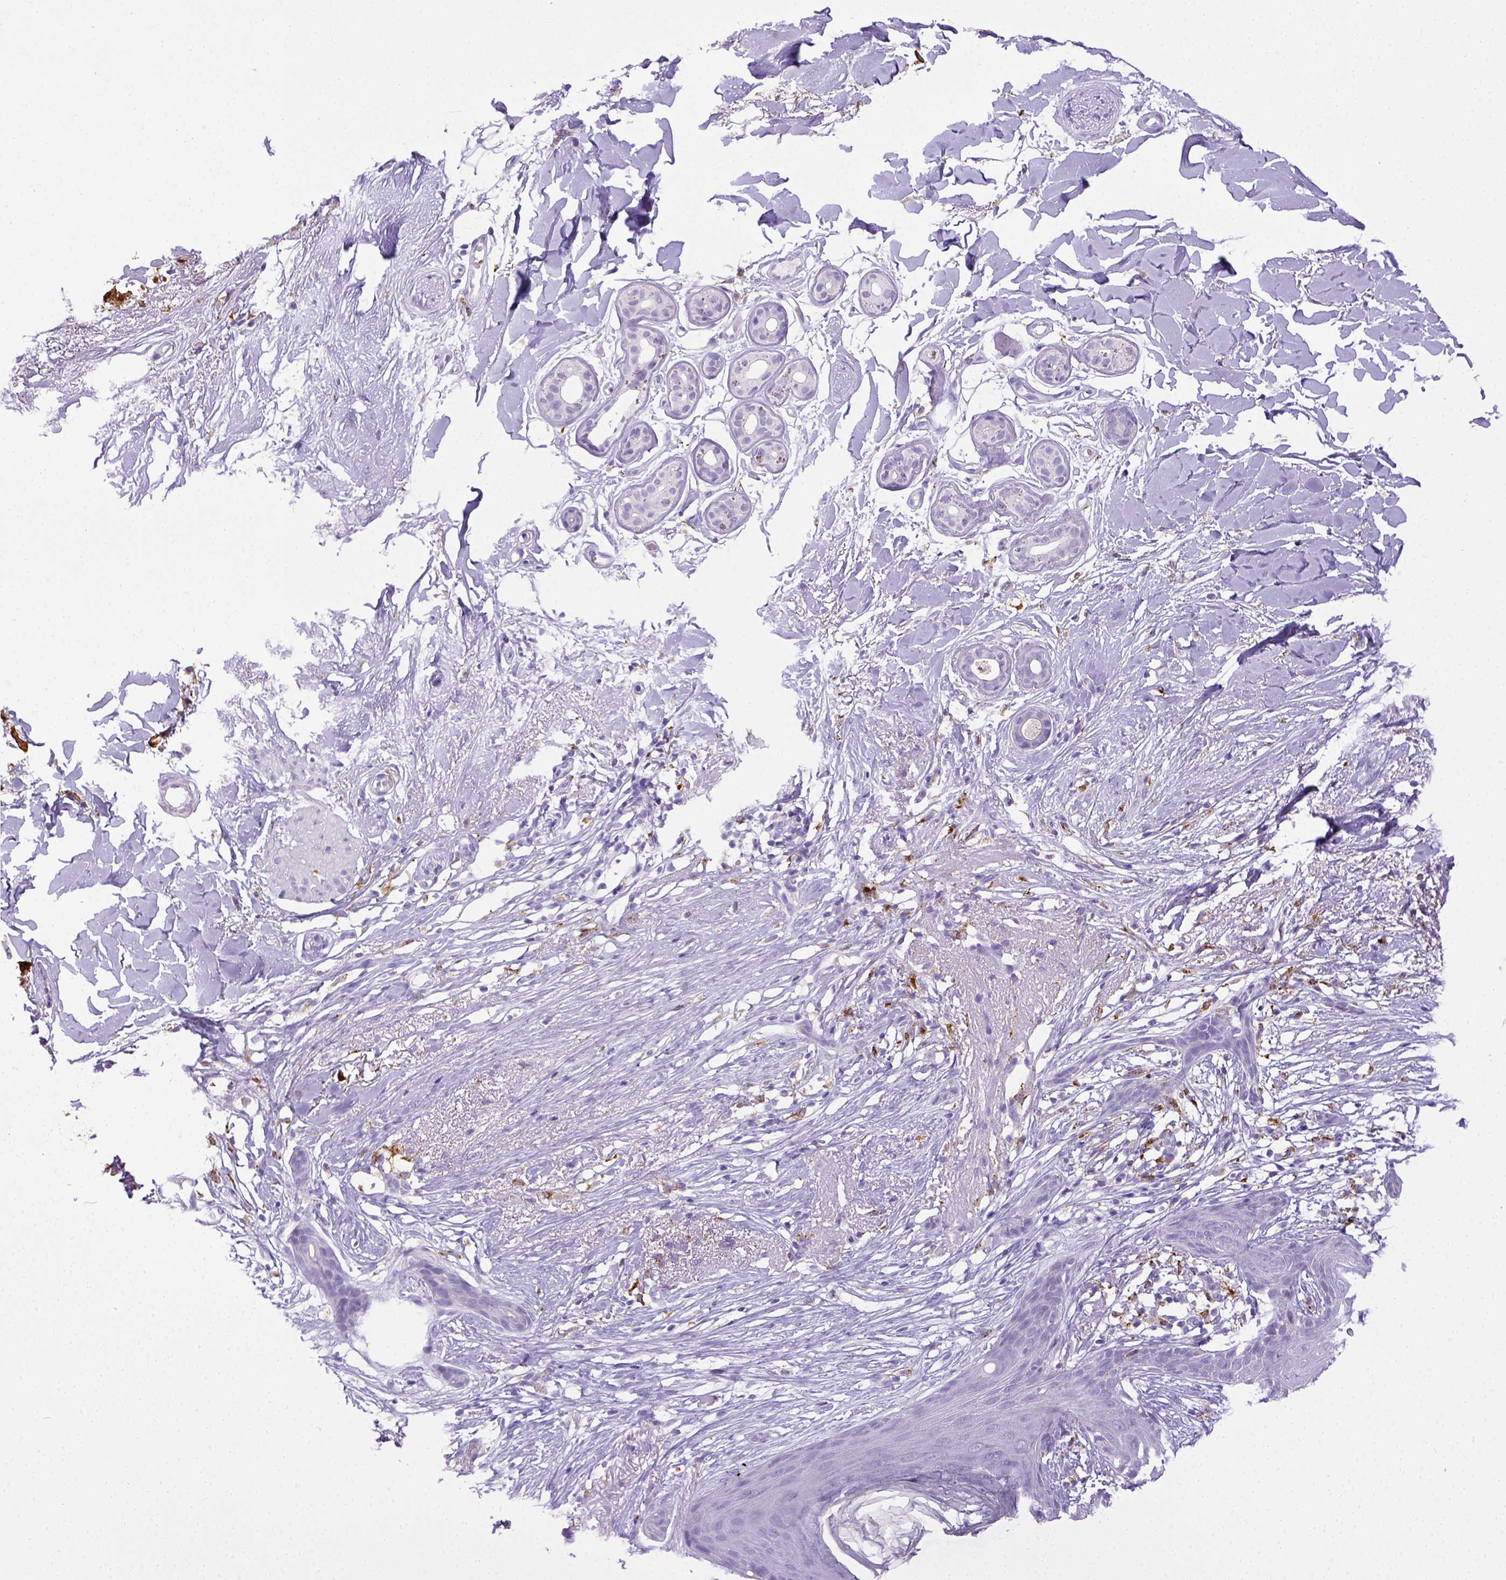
{"staining": {"intensity": "negative", "quantity": "none", "location": "none"}, "tissue": "skin cancer", "cell_type": "Tumor cells", "image_type": "cancer", "snomed": [{"axis": "morphology", "description": "Normal tissue, NOS"}, {"axis": "morphology", "description": "Basal cell carcinoma"}, {"axis": "topography", "description": "Skin"}], "caption": "Immunohistochemistry (IHC) micrograph of neoplastic tissue: human skin cancer (basal cell carcinoma) stained with DAB (3,3'-diaminobenzidine) displays no significant protein expression in tumor cells.", "gene": "CD68", "patient": {"sex": "male", "age": 84}}